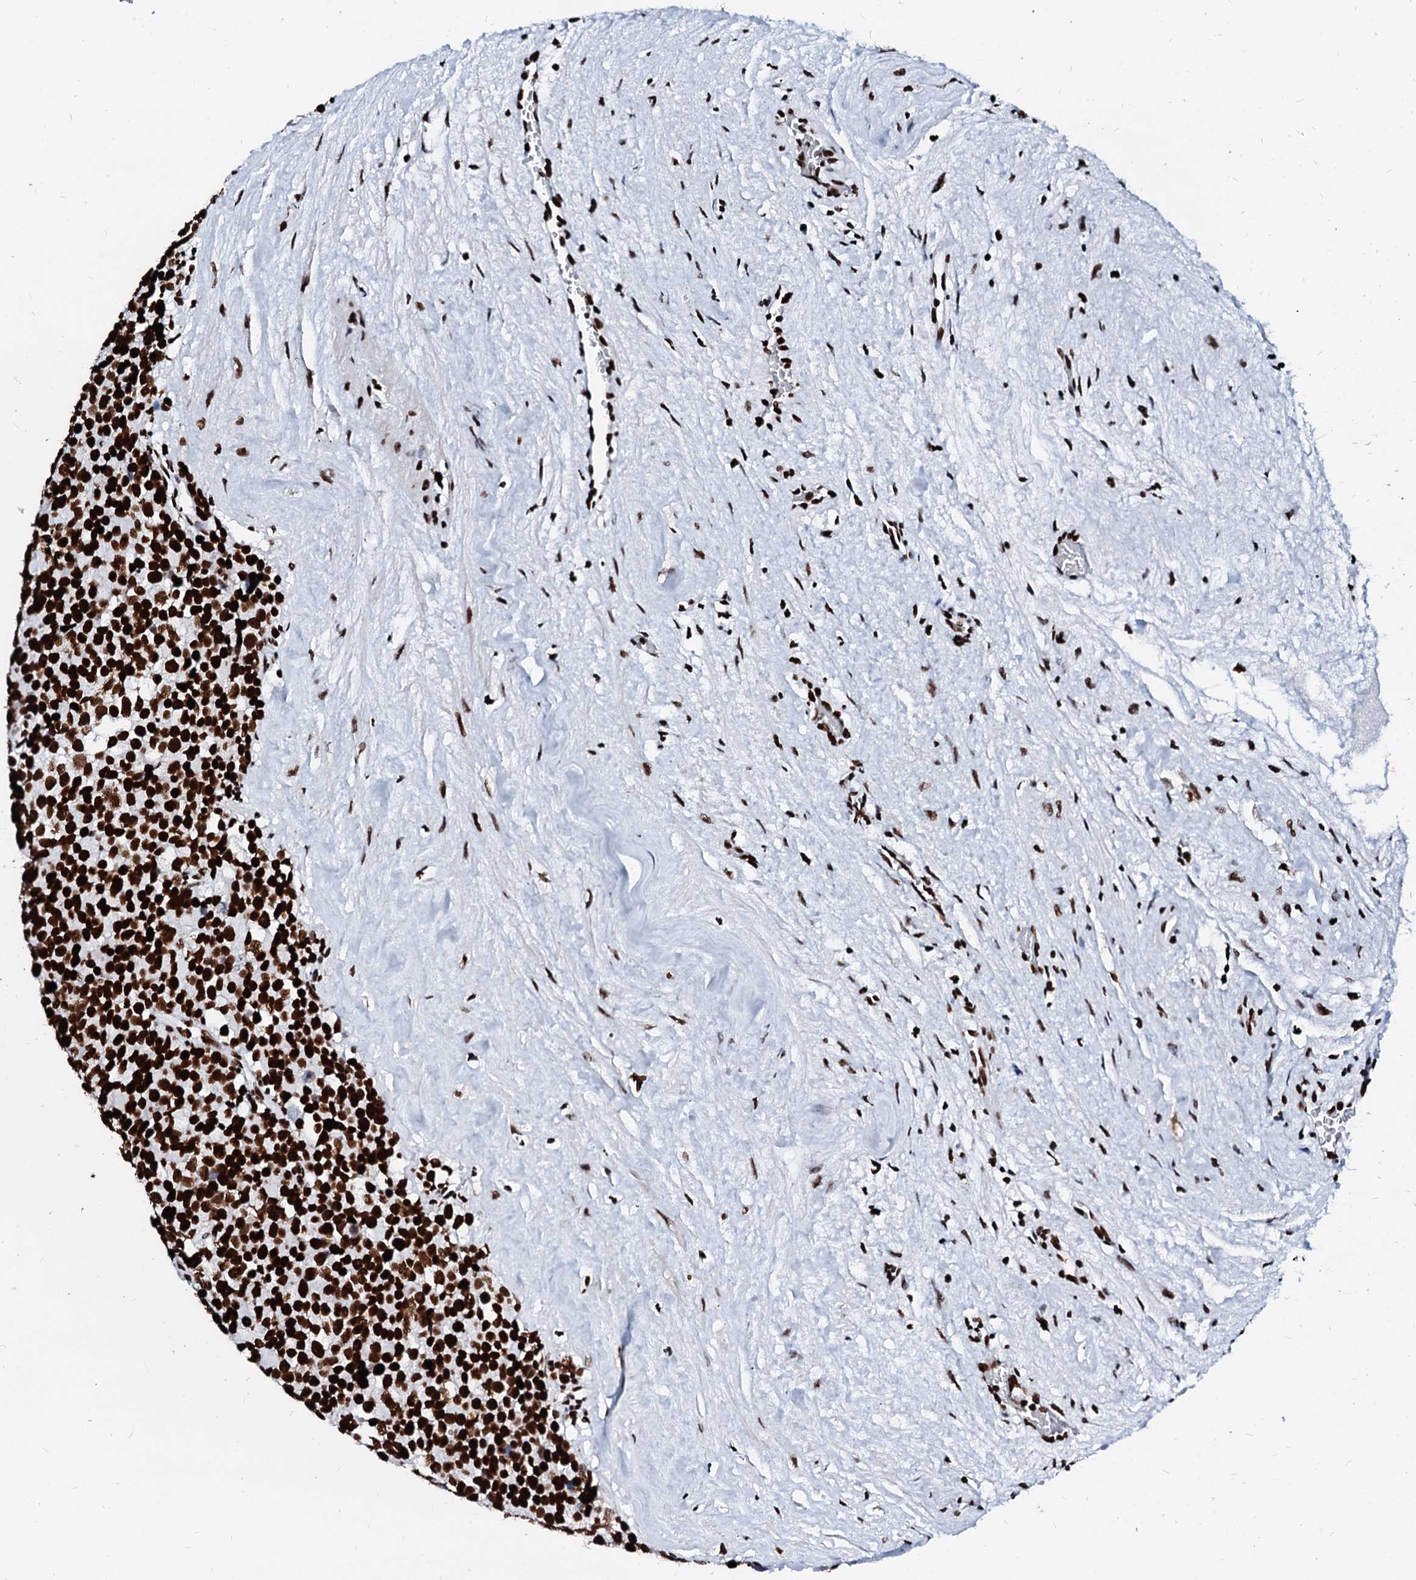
{"staining": {"intensity": "strong", "quantity": ">75%", "location": "nuclear"}, "tissue": "testis cancer", "cell_type": "Tumor cells", "image_type": "cancer", "snomed": [{"axis": "morphology", "description": "Seminoma, NOS"}, {"axis": "topography", "description": "Testis"}], "caption": "Tumor cells reveal high levels of strong nuclear expression in approximately >75% of cells in testis cancer (seminoma). The protein is shown in brown color, while the nuclei are stained blue.", "gene": "RALY", "patient": {"sex": "male", "age": 71}}